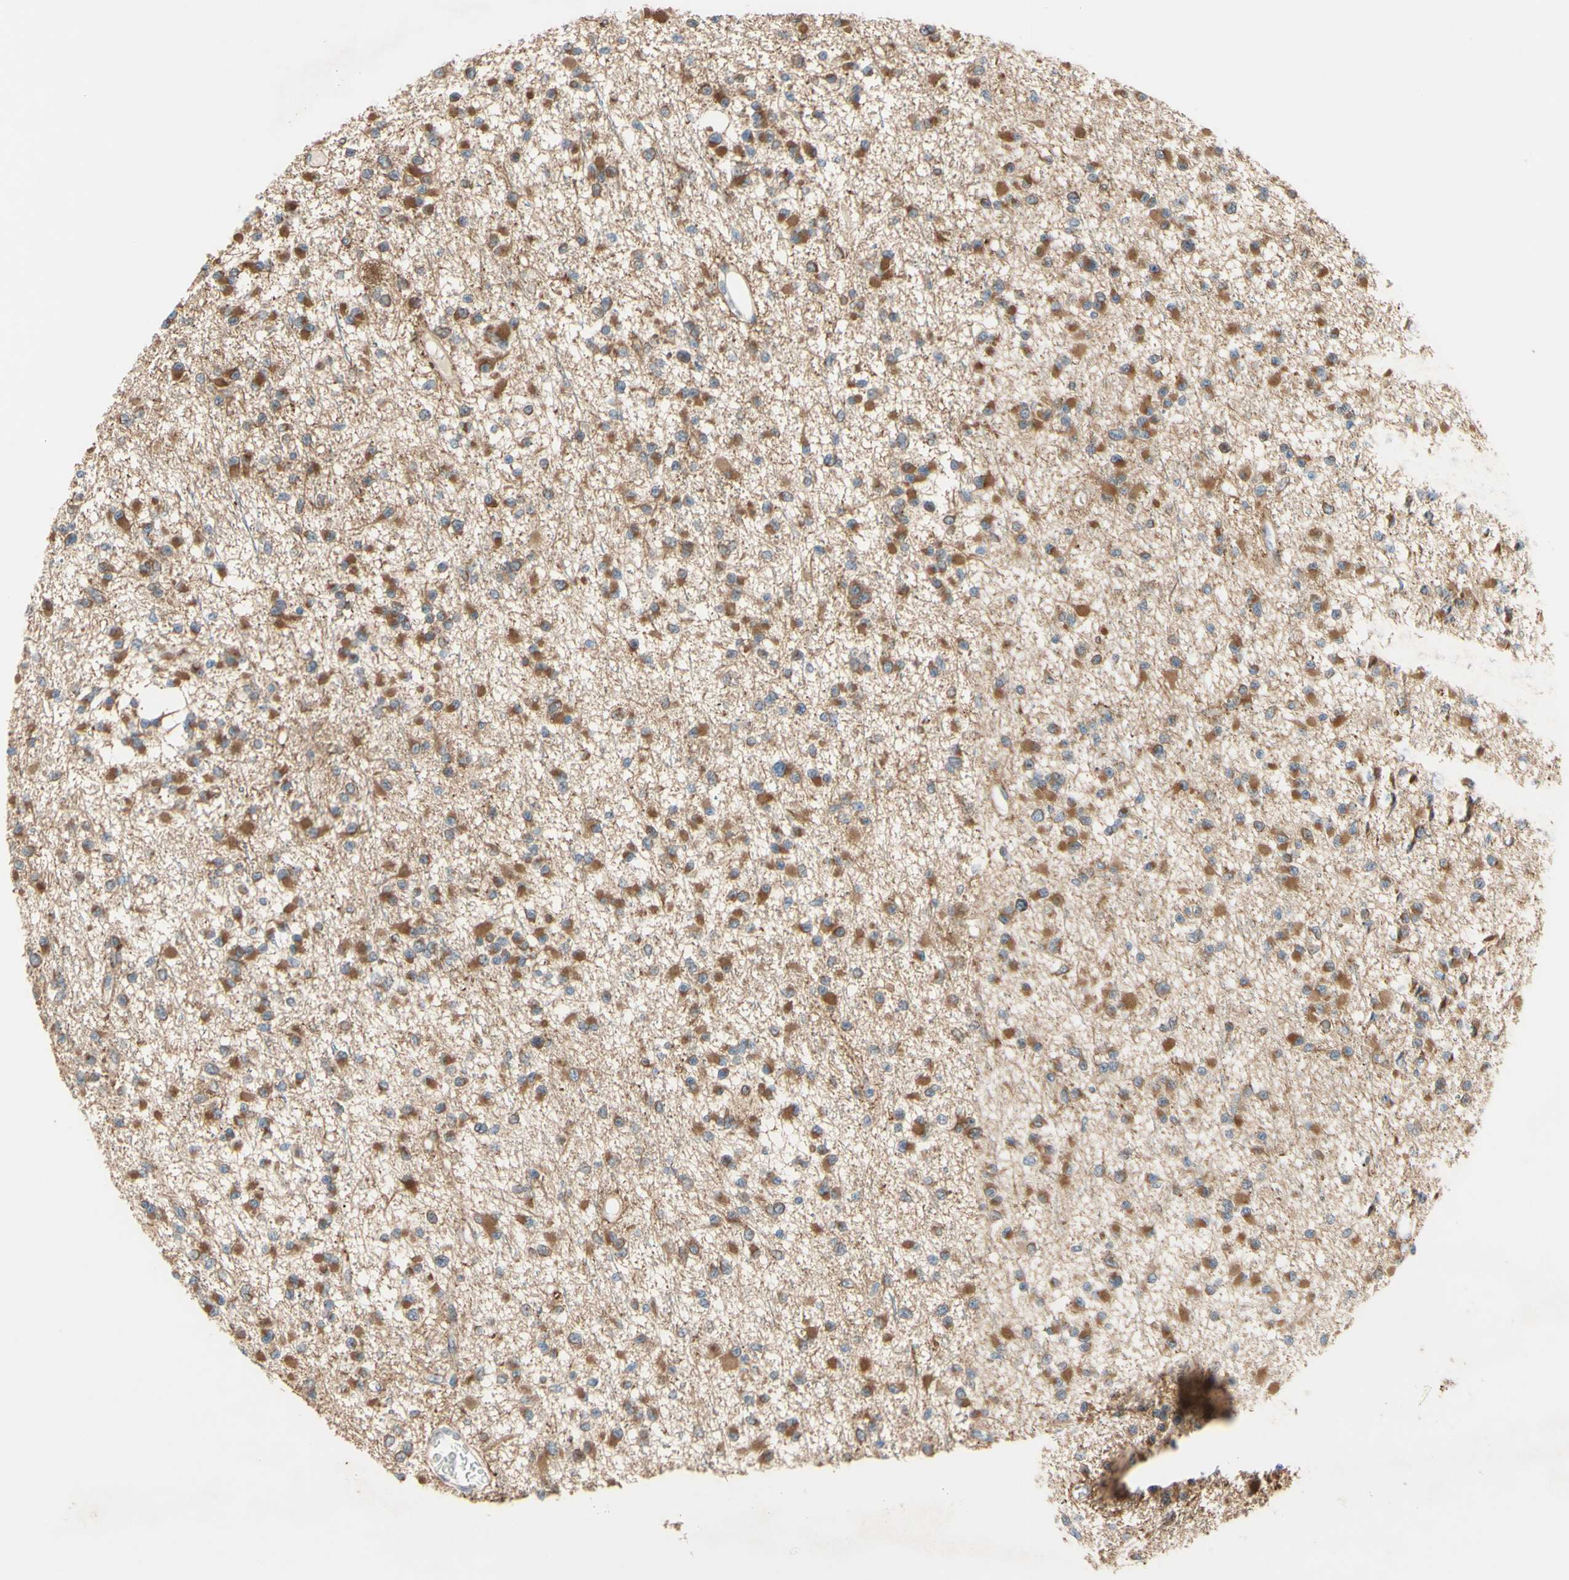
{"staining": {"intensity": "moderate", "quantity": ">75%", "location": "cytoplasmic/membranous"}, "tissue": "glioma", "cell_type": "Tumor cells", "image_type": "cancer", "snomed": [{"axis": "morphology", "description": "Glioma, malignant, Low grade"}, {"axis": "topography", "description": "Brain"}], "caption": "Human glioma stained with a brown dye displays moderate cytoplasmic/membranous positive positivity in about >75% of tumor cells.", "gene": "DYNLRB1", "patient": {"sex": "female", "age": 22}}